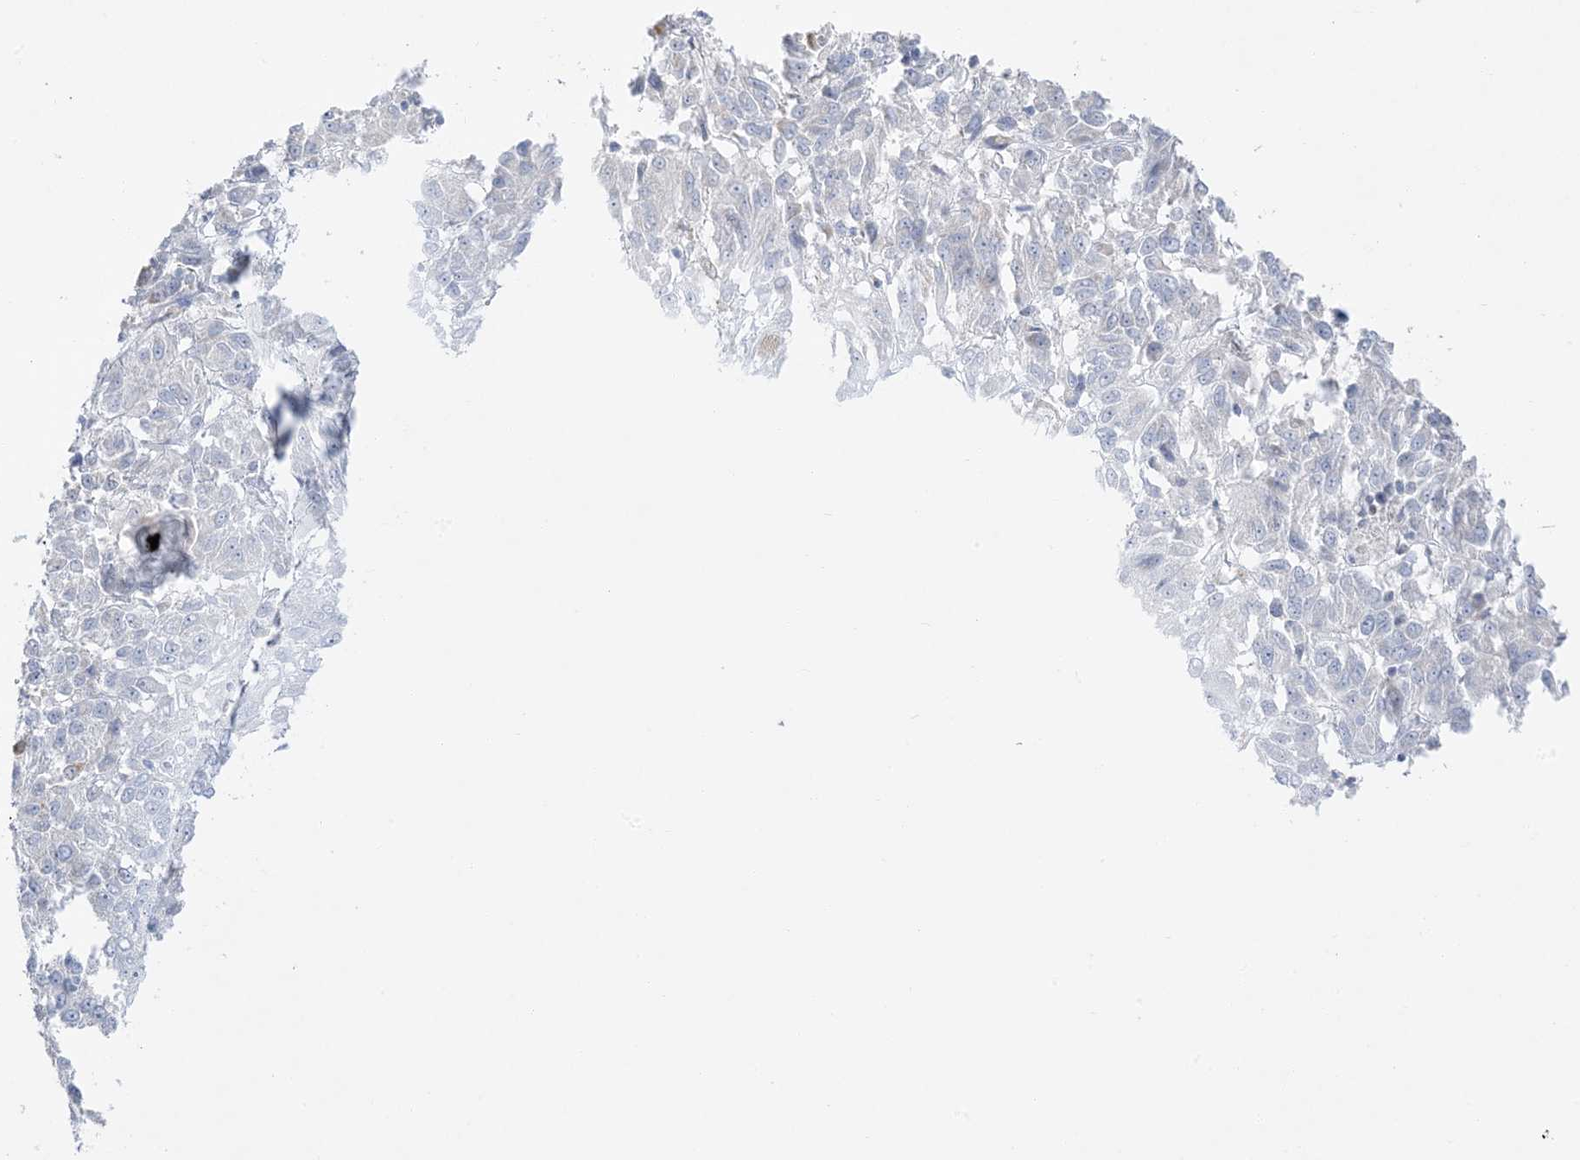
{"staining": {"intensity": "negative", "quantity": "none", "location": "none"}, "tissue": "melanoma", "cell_type": "Tumor cells", "image_type": "cancer", "snomed": [{"axis": "morphology", "description": "Malignant melanoma, NOS"}, {"axis": "topography", "description": "Skin"}], "caption": "There is no significant positivity in tumor cells of malignant melanoma. Nuclei are stained in blue.", "gene": "FAM184A", "patient": {"sex": "female", "age": 82}}